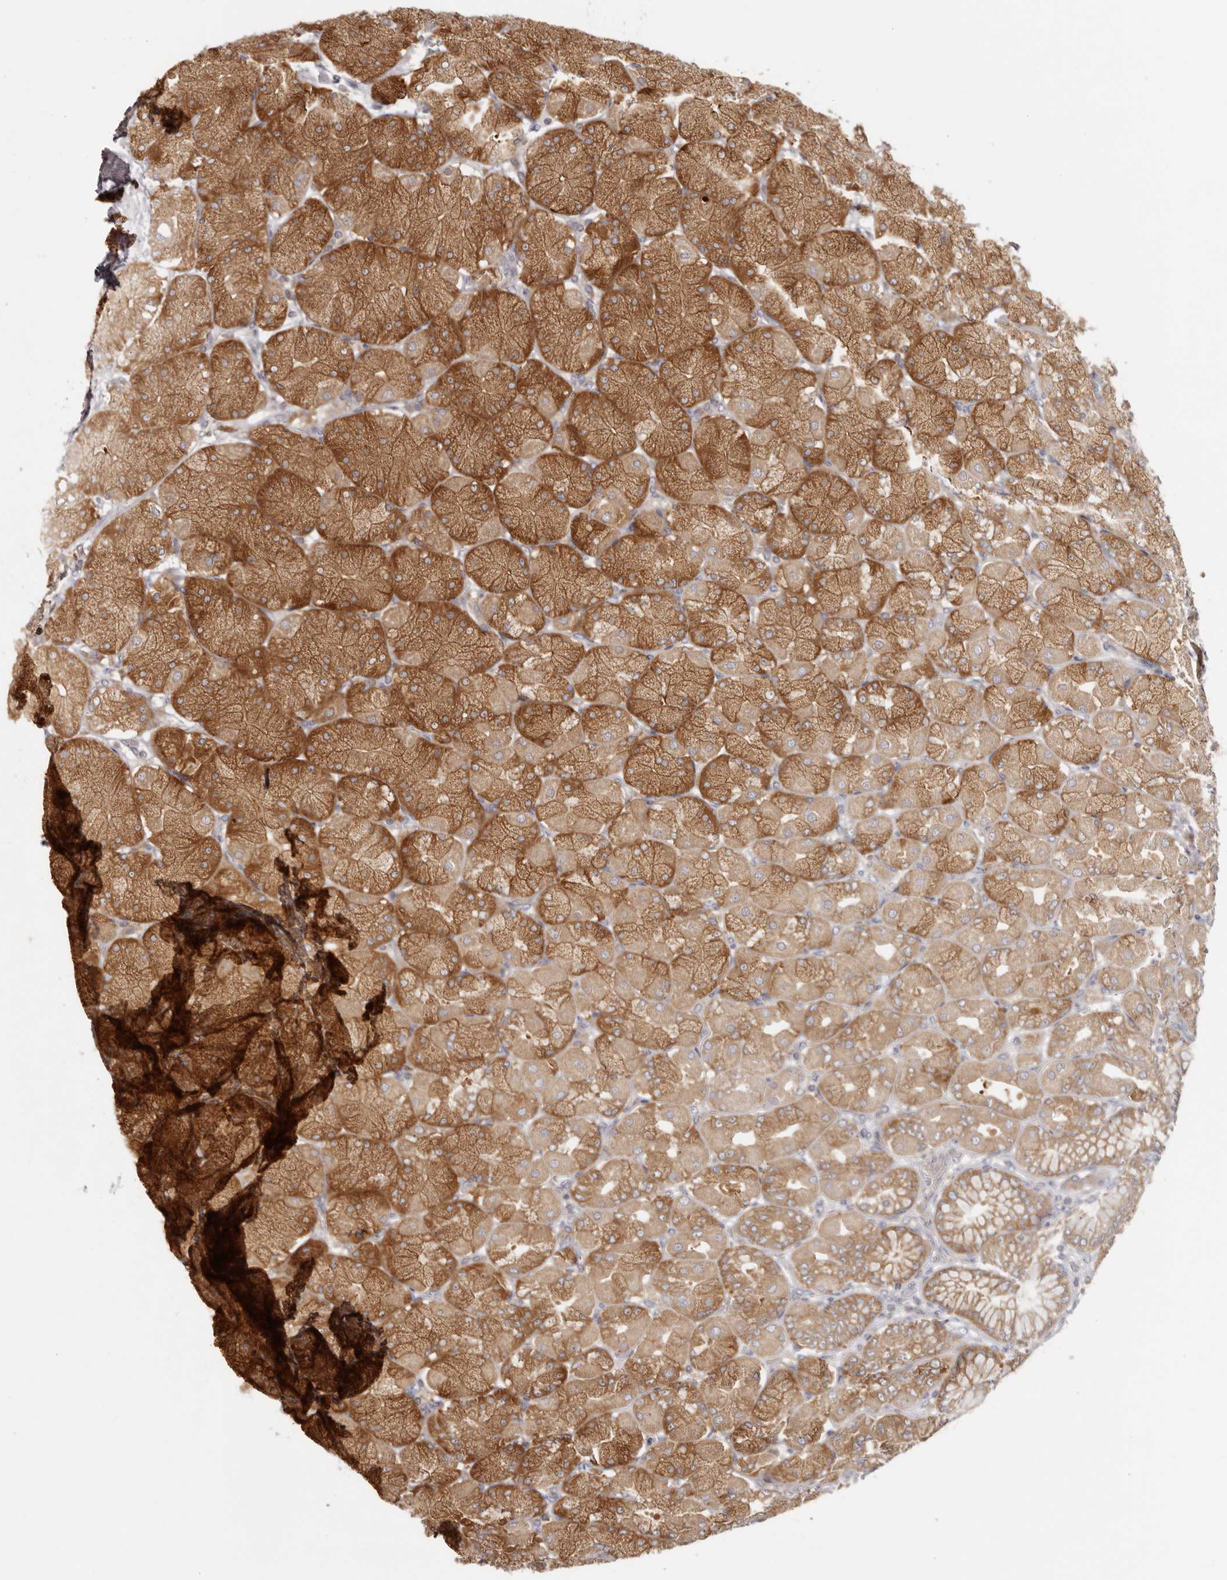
{"staining": {"intensity": "moderate", "quantity": ">75%", "location": "cytoplasmic/membranous"}, "tissue": "stomach", "cell_type": "Glandular cells", "image_type": "normal", "snomed": [{"axis": "morphology", "description": "Normal tissue, NOS"}, {"axis": "topography", "description": "Stomach, upper"}], "caption": "Protein staining by immunohistochemistry shows moderate cytoplasmic/membranous expression in approximately >75% of glandular cells in benign stomach. The staining was performed using DAB to visualize the protein expression in brown, while the nuclei were stained in blue with hematoxylin (Magnification: 20x).", "gene": "EEF1E1", "patient": {"sex": "female", "age": 56}}